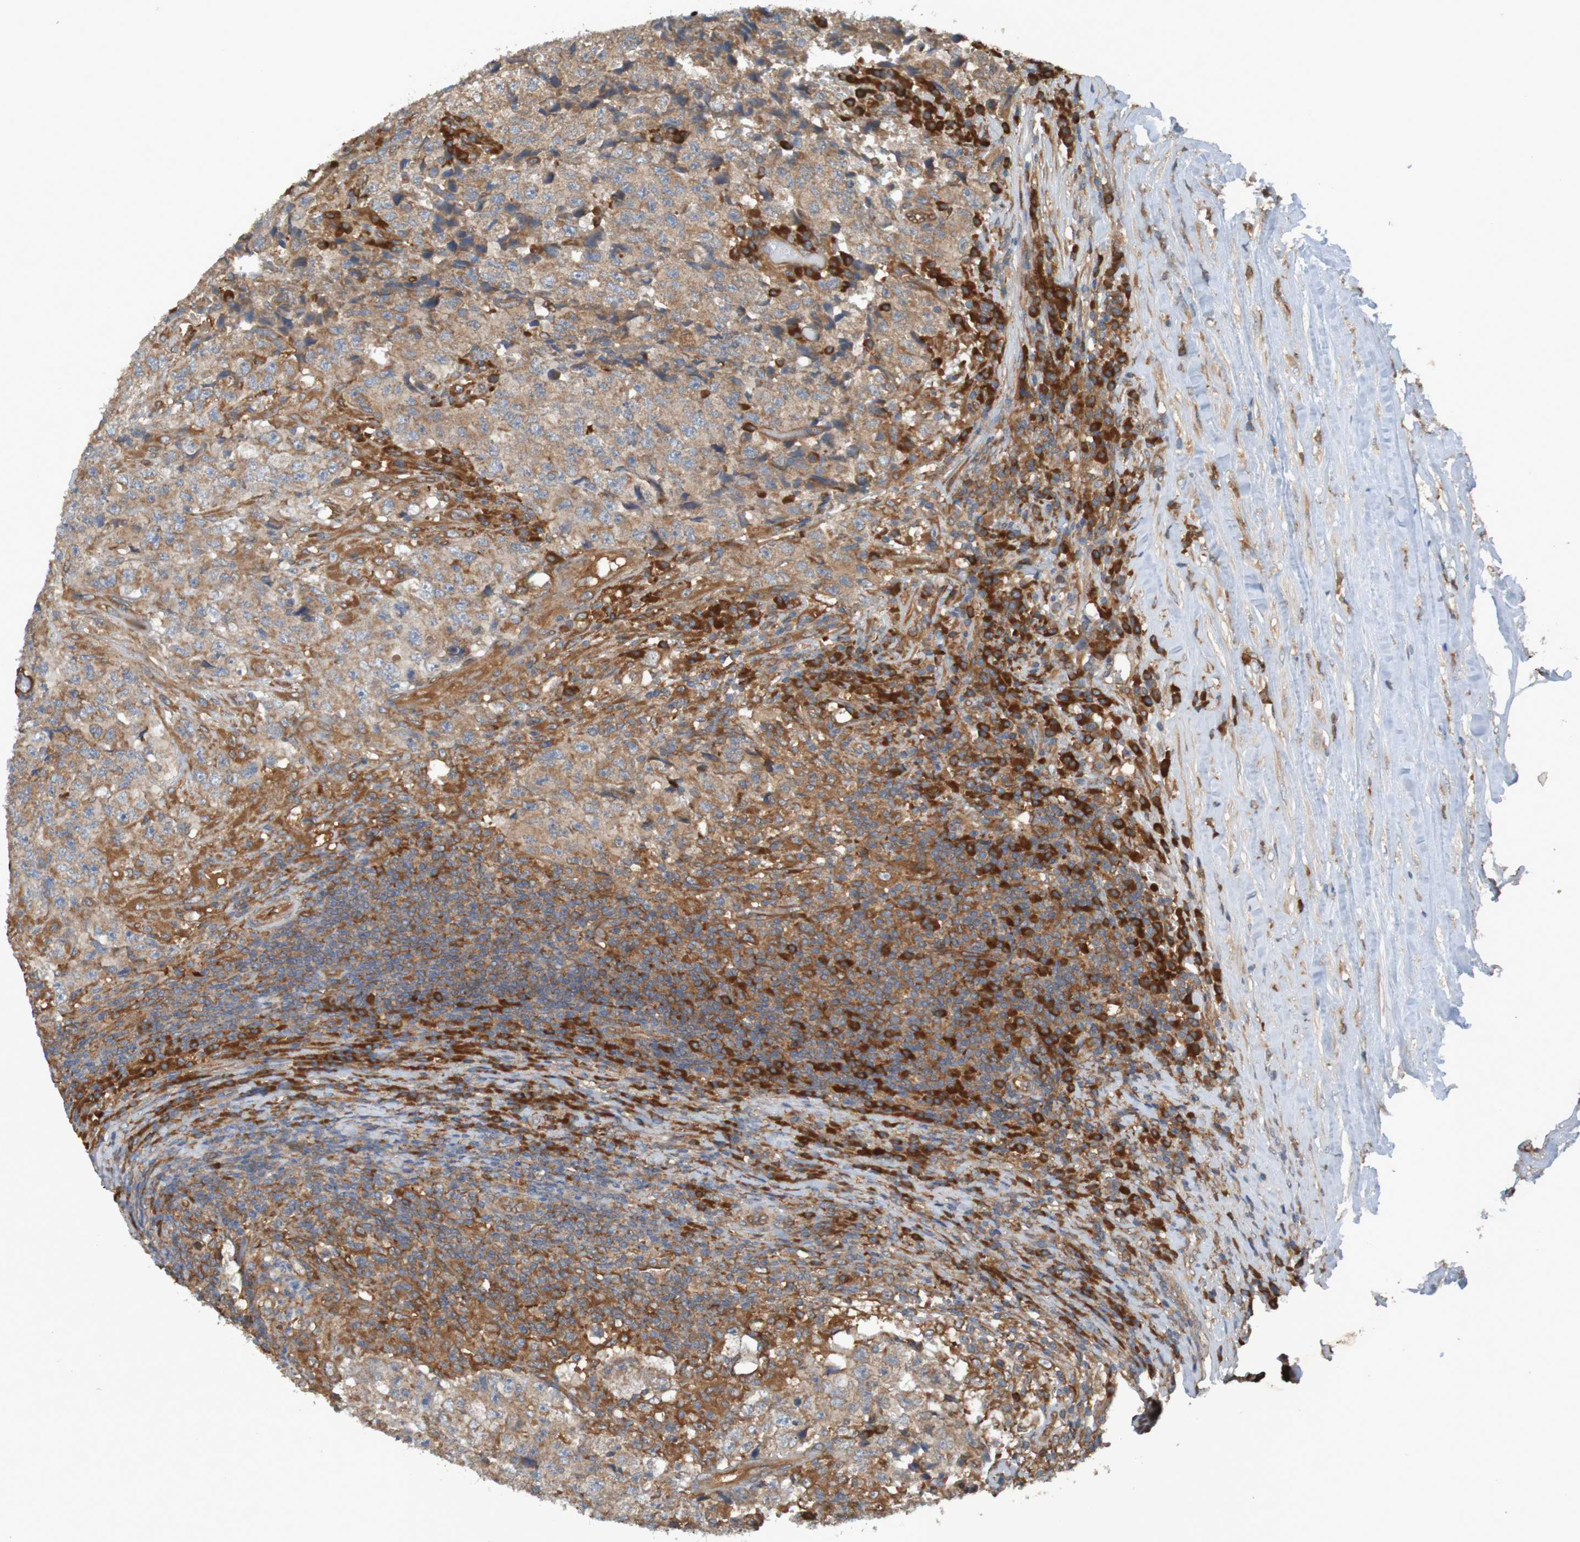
{"staining": {"intensity": "moderate", "quantity": ">75%", "location": "cytoplasmic/membranous"}, "tissue": "testis cancer", "cell_type": "Tumor cells", "image_type": "cancer", "snomed": [{"axis": "morphology", "description": "Necrosis, NOS"}, {"axis": "morphology", "description": "Carcinoma, Embryonal, NOS"}, {"axis": "topography", "description": "Testis"}], "caption": "Testis cancer stained for a protein (brown) shows moderate cytoplasmic/membranous positive staining in about >75% of tumor cells.", "gene": "DNAJC4", "patient": {"sex": "male", "age": 19}}